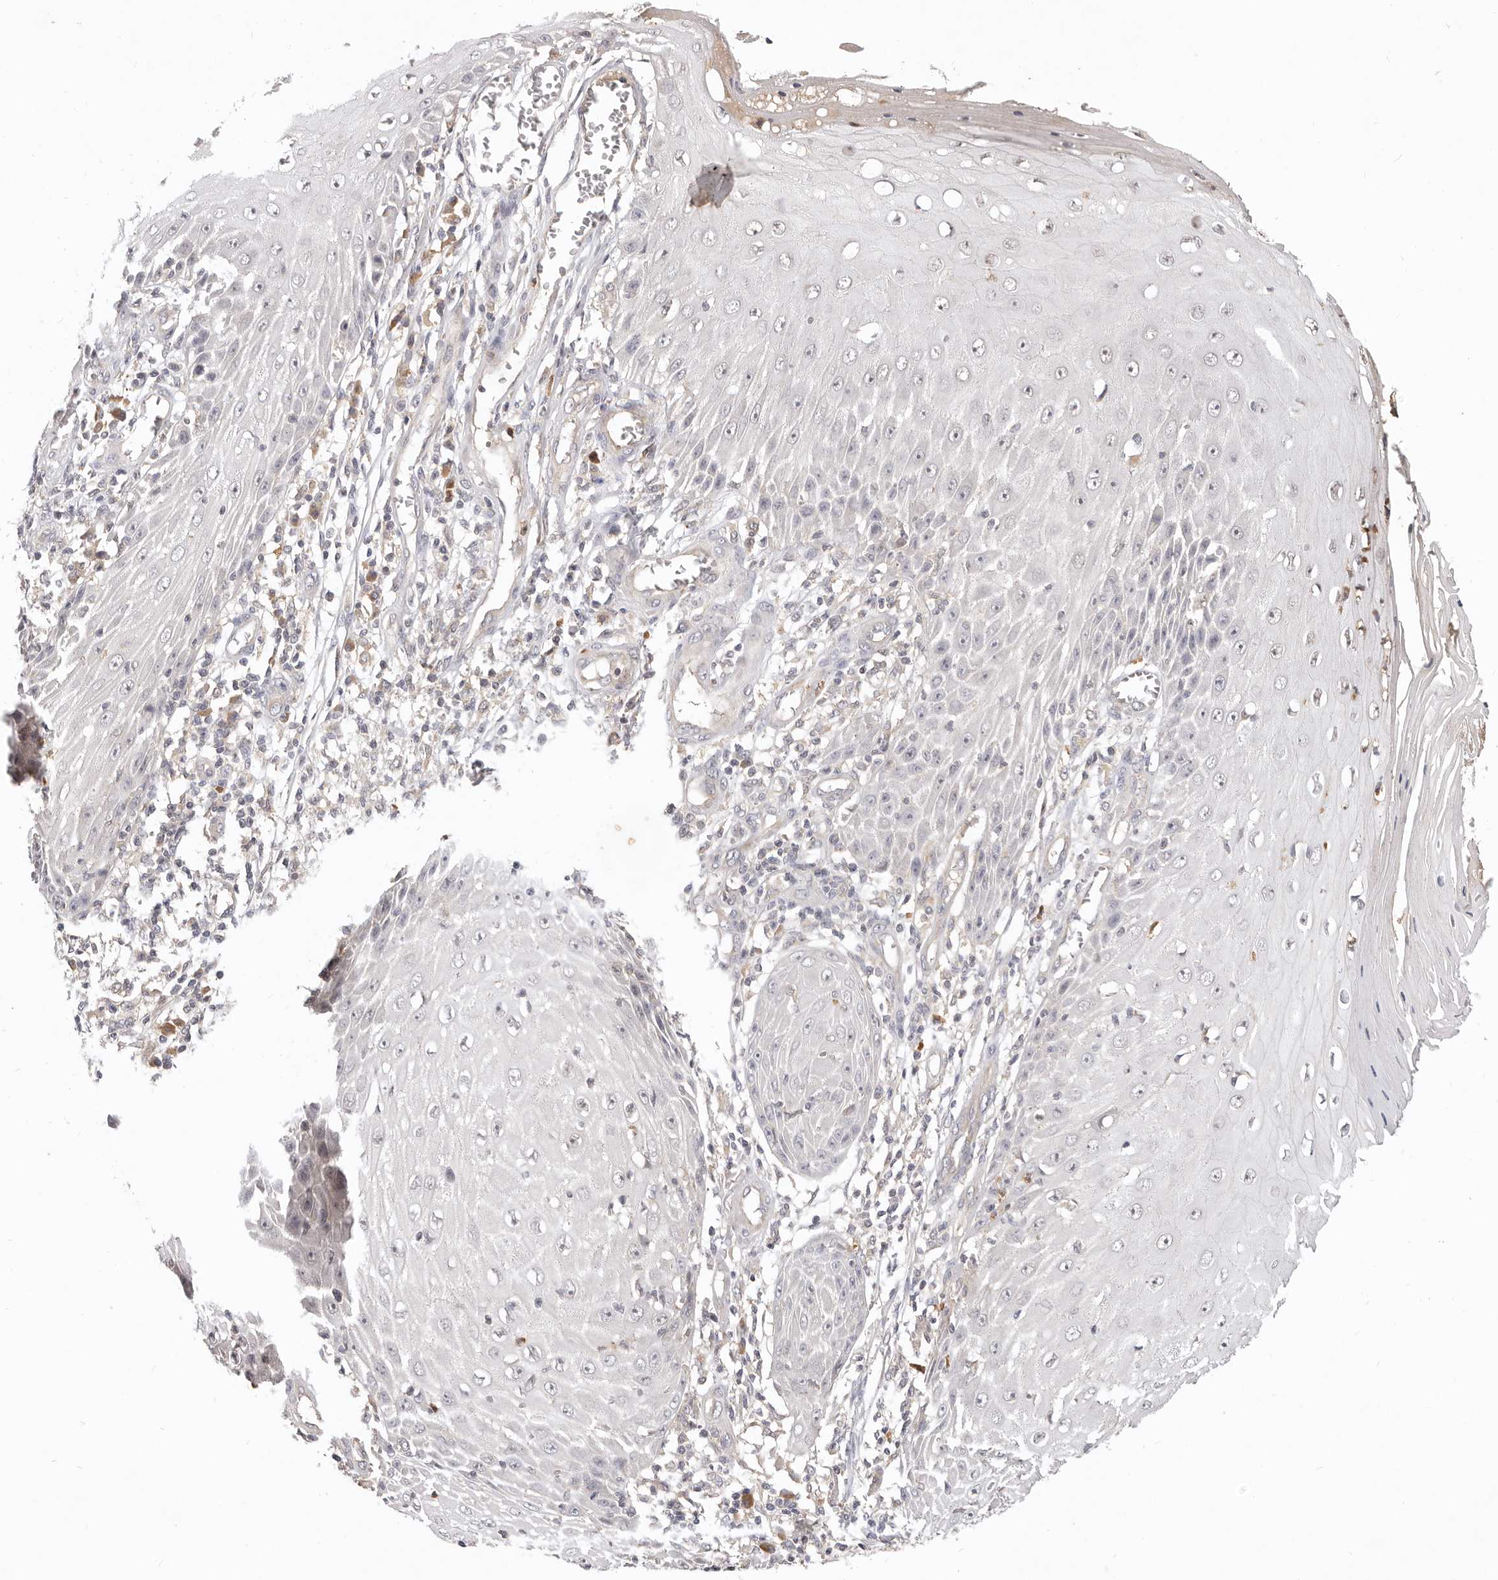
{"staining": {"intensity": "negative", "quantity": "none", "location": "none"}, "tissue": "skin cancer", "cell_type": "Tumor cells", "image_type": "cancer", "snomed": [{"axis": "morphology", "description": "Squamous cell carcinoma, NOS"}, {"axis": "topography", "description": "Skin"}], "caption": "This is an immunohistochemistry photomicrograph of squamous cell carcinoma (skin). There is no staining in tumor cells.", "gene": "USP49", "patient": {"sex": "female", "age": 73}}